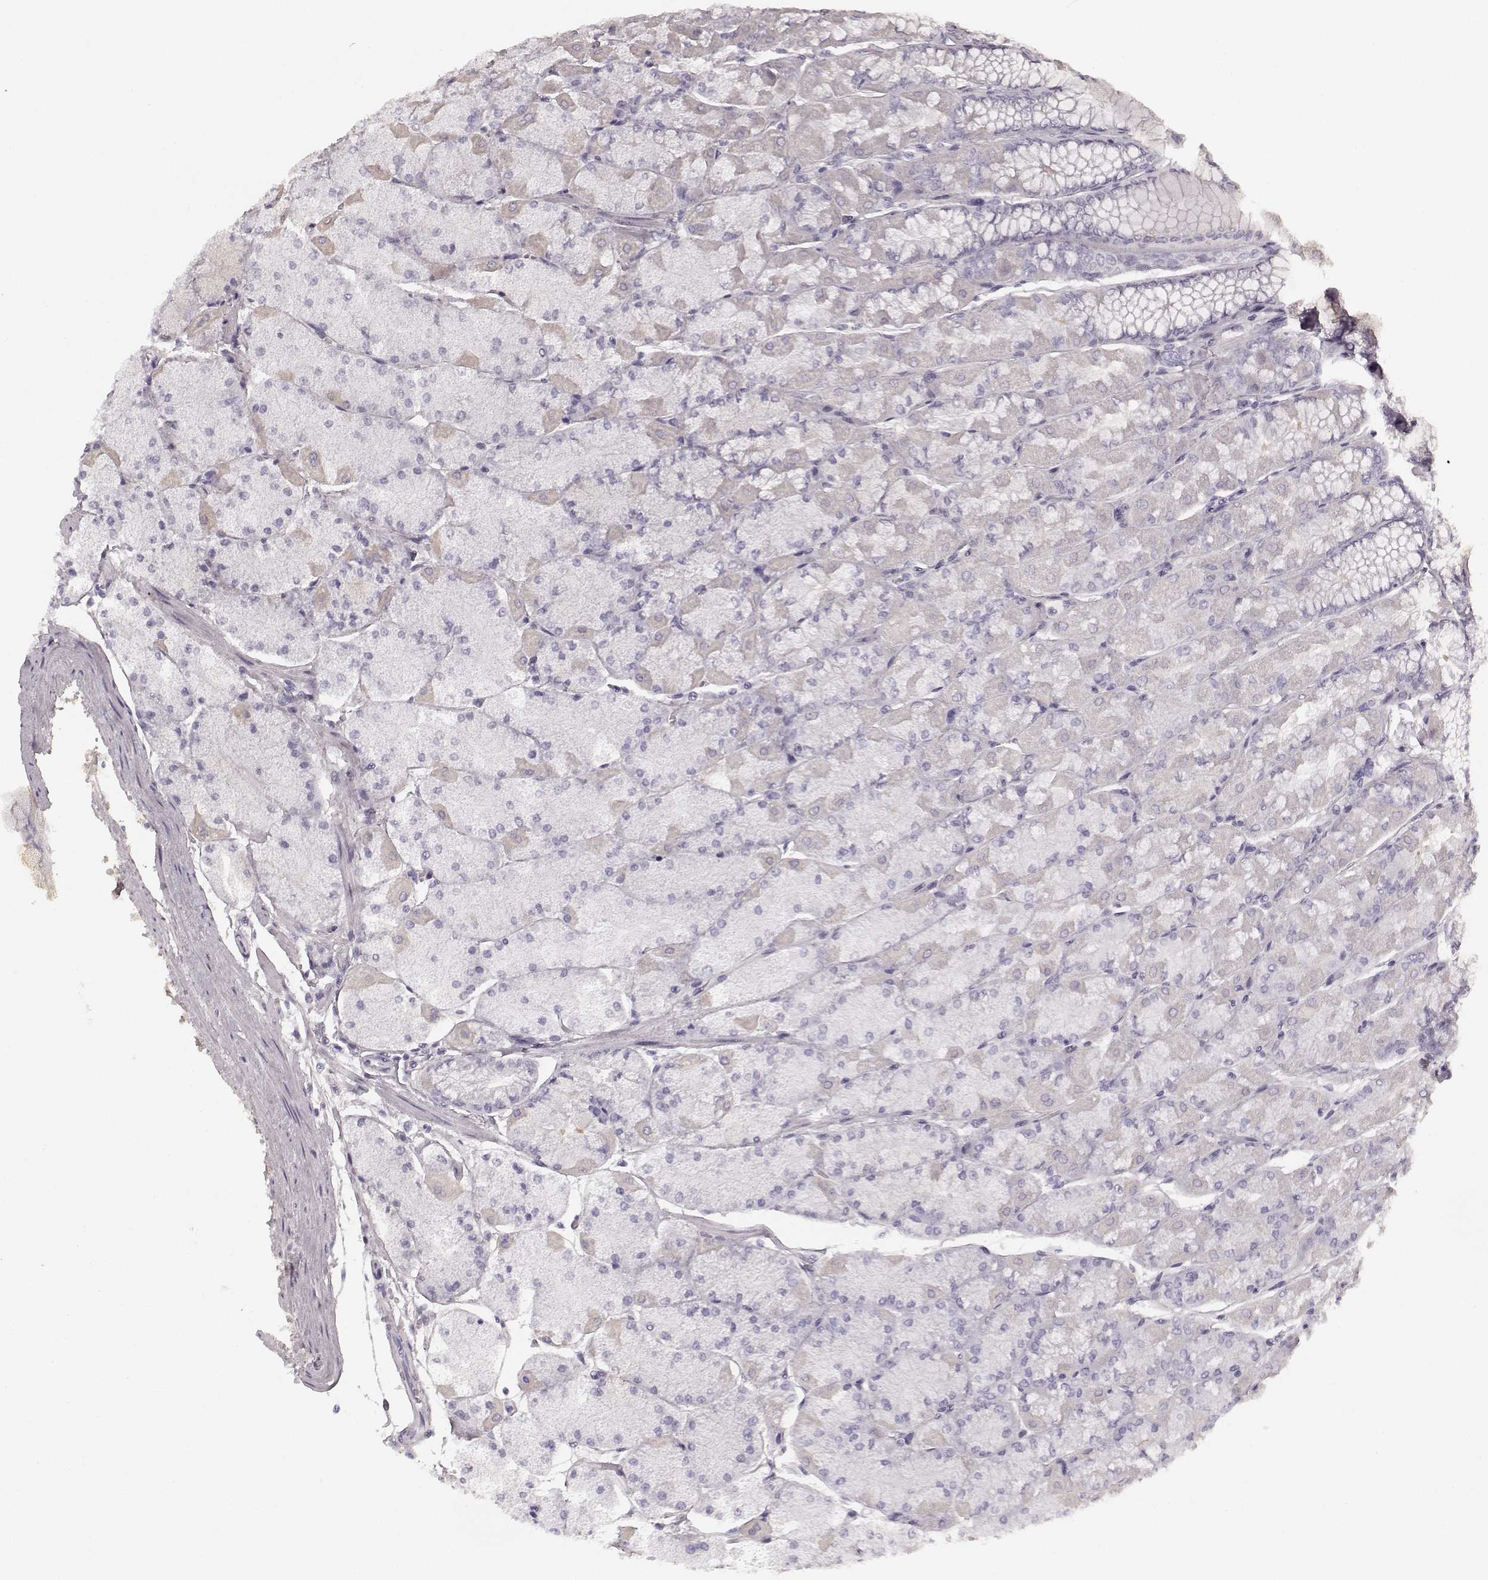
{"staining": {"intensity": "weak", "quantity": "<25%", "location": "cytoplasmic/membranous"}, "tissue": "stomach", "cell_type": "Glandular cells", "image_type": "normal", "snomed": [{"axis": "morphology", "description": "Normal tissue, NOS"}, {"axis": "topography", "description": "Stomach, upper"}], "caption": "High magnification brightfield microscopy of normal stomach stained with DAB (brown) and counterstained with hematoxylin (blue): glandular cells show no significant expression. Brightfield microscopy of immunohistochemistry (IHC) stained with DAB (brown) and hematoxylin (blue), captured at high magnification.", "gene": "TMPRSS15", "patient": {"sex": "male", "age": 60}}